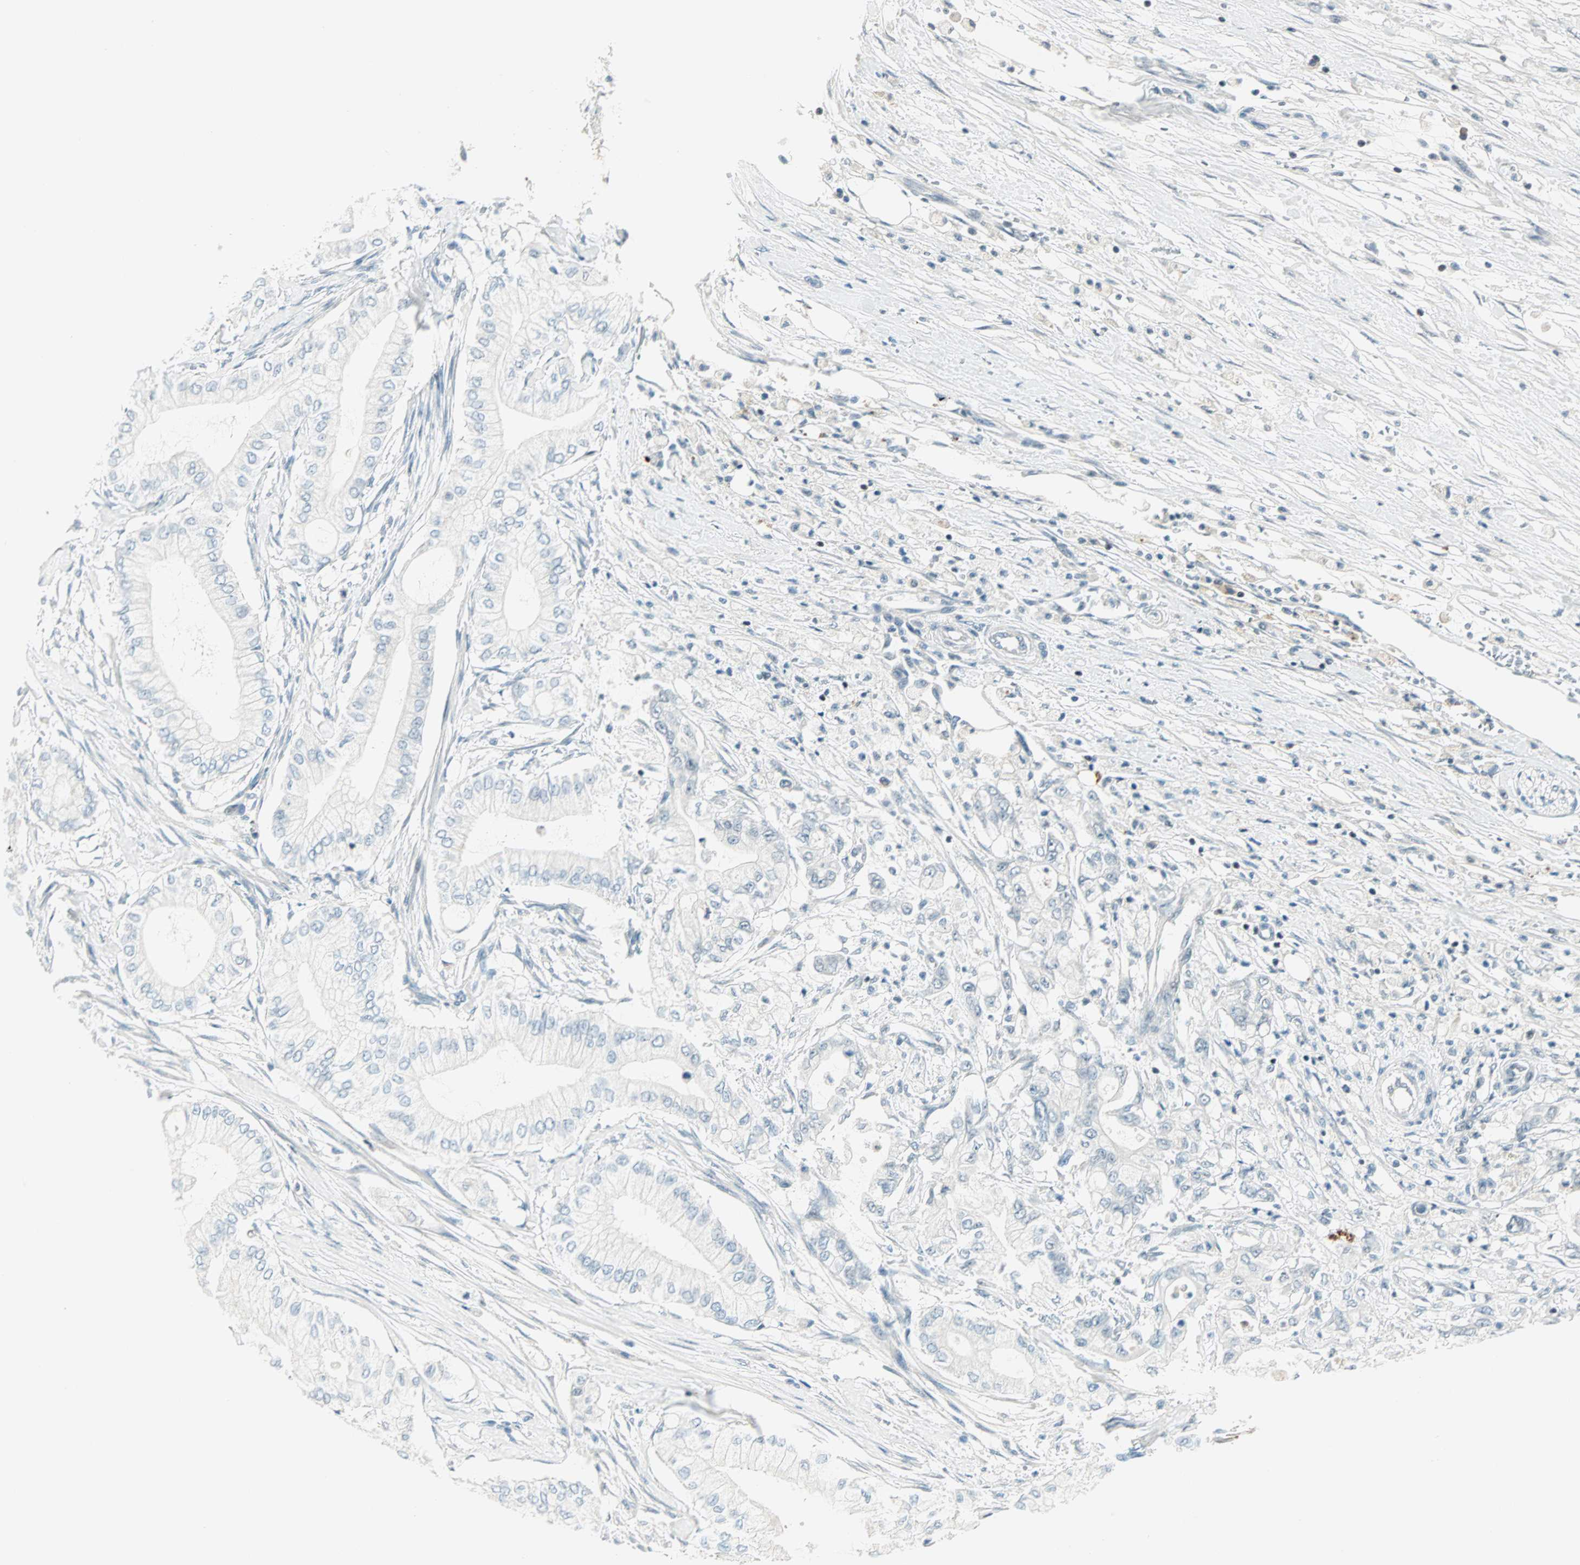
{"staining": {"intensity": "negative", "quantity": "none", "location": "none"}, "tissue": "pancreatic cancer", "cell_type": "Tumor cells", "image_type": "cancer", "snomed": [{"axis": "morphology", "description": "Adenocarcinoma, NOS"}, {"axis": "topography", "description": "Pancreas"}], "caption": "The image displays no significant staining in tumor cells of pancreatic adenocarcinoma.", "gene": "SIN3A", "patient": {"sex": "male", "age": 70}}